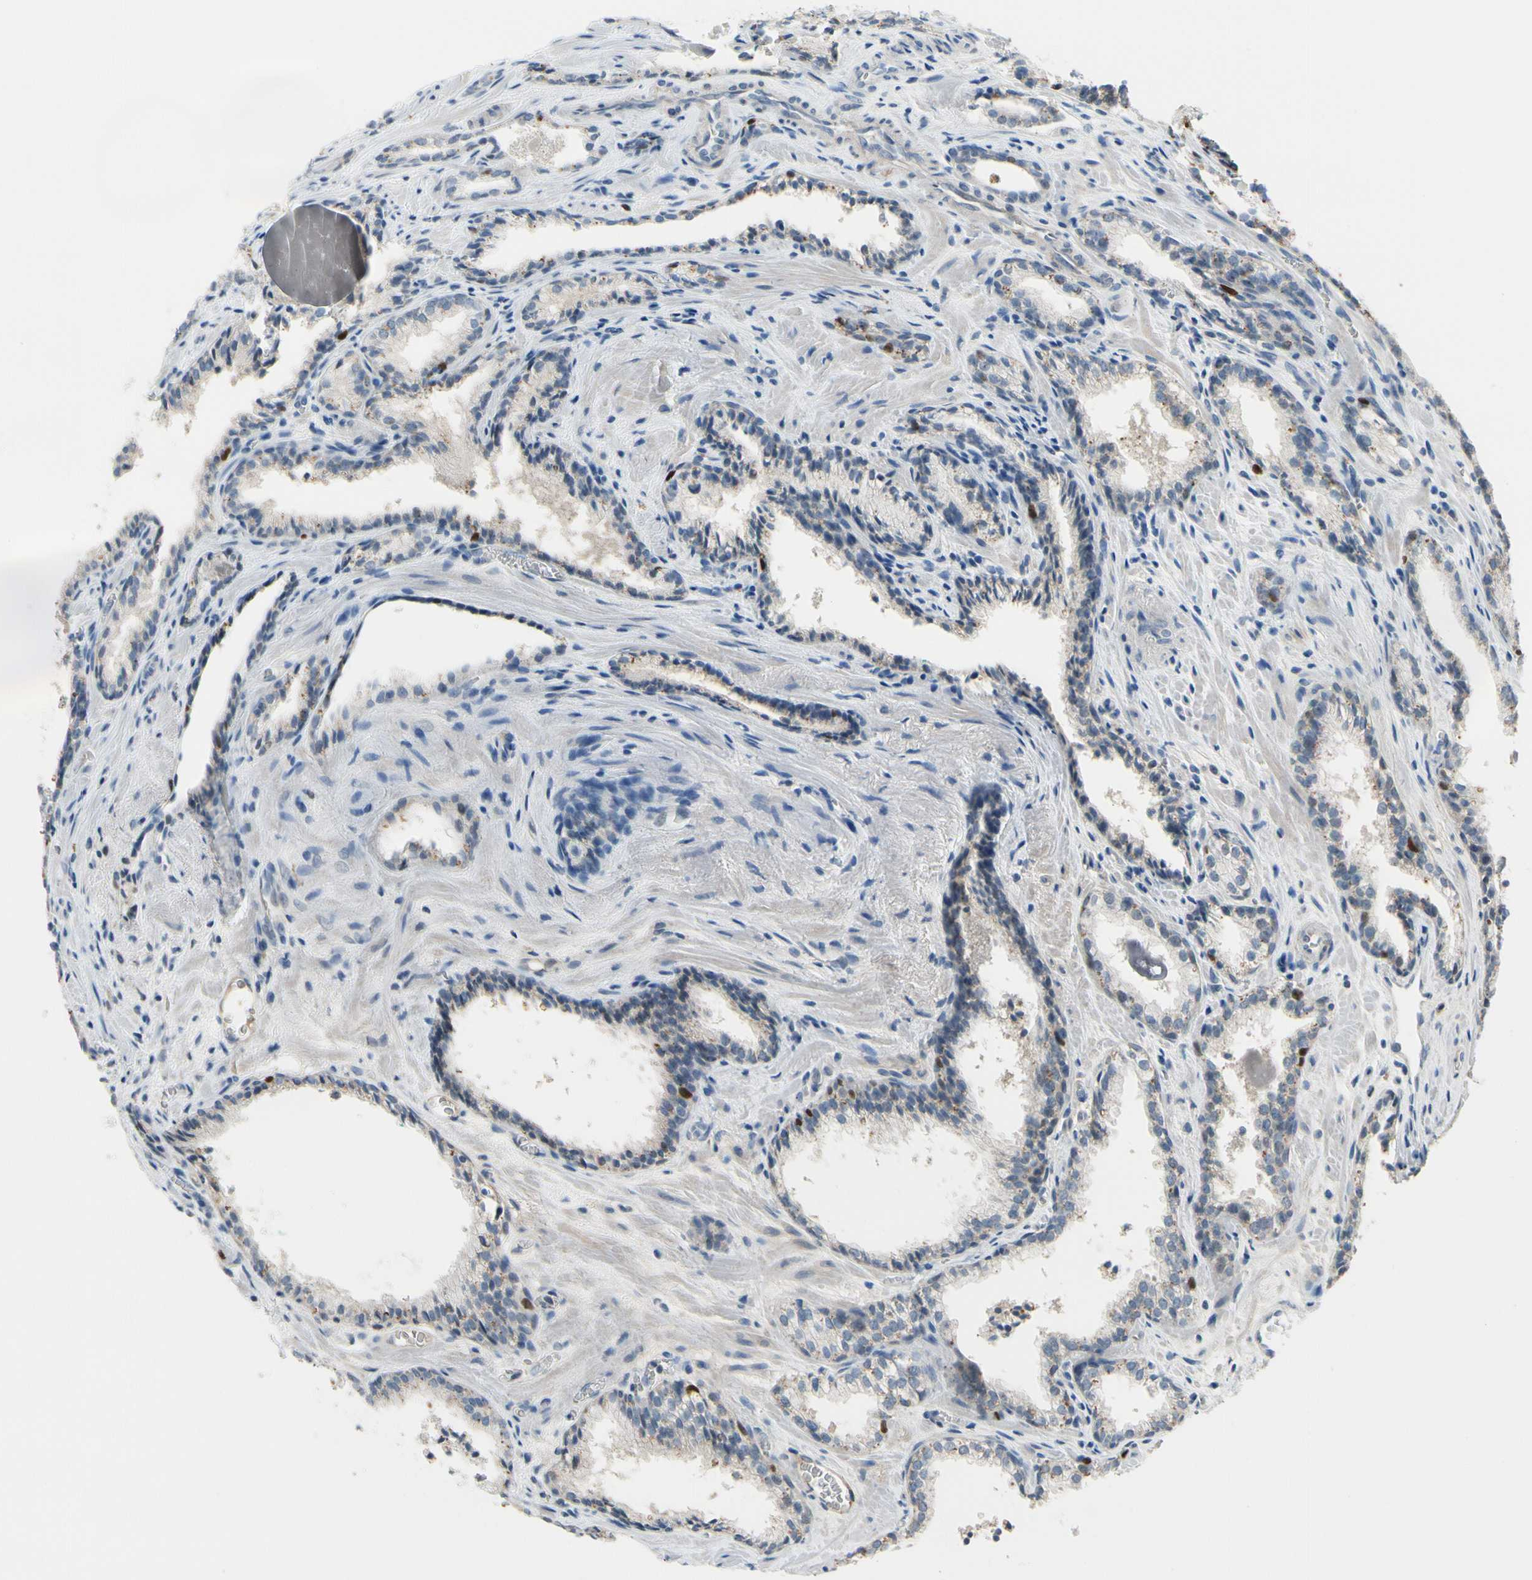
{"staining": {"intensity": "moderate", "quantity": "<25%", "location": "cytoplasmic/membranous,nuclear"}, "tissue": "prostate cancer", "cell_type": "Tumor cells", "image_type": "cancer", "snomed": [{"axis": "morphology", "description": "Adenocarcinoma, Low grade"}, {"axis": "topography", "description": "Prostate"}], "caption": "The image displays immunohistochemical staining of prostate cancer. There is moderate cytoplasmic/membranous and nuclear expression is present in about <25% of tumor cells.", "gene": "ZKSCAN4", "patient": {"sex": "male", "age": 60}}